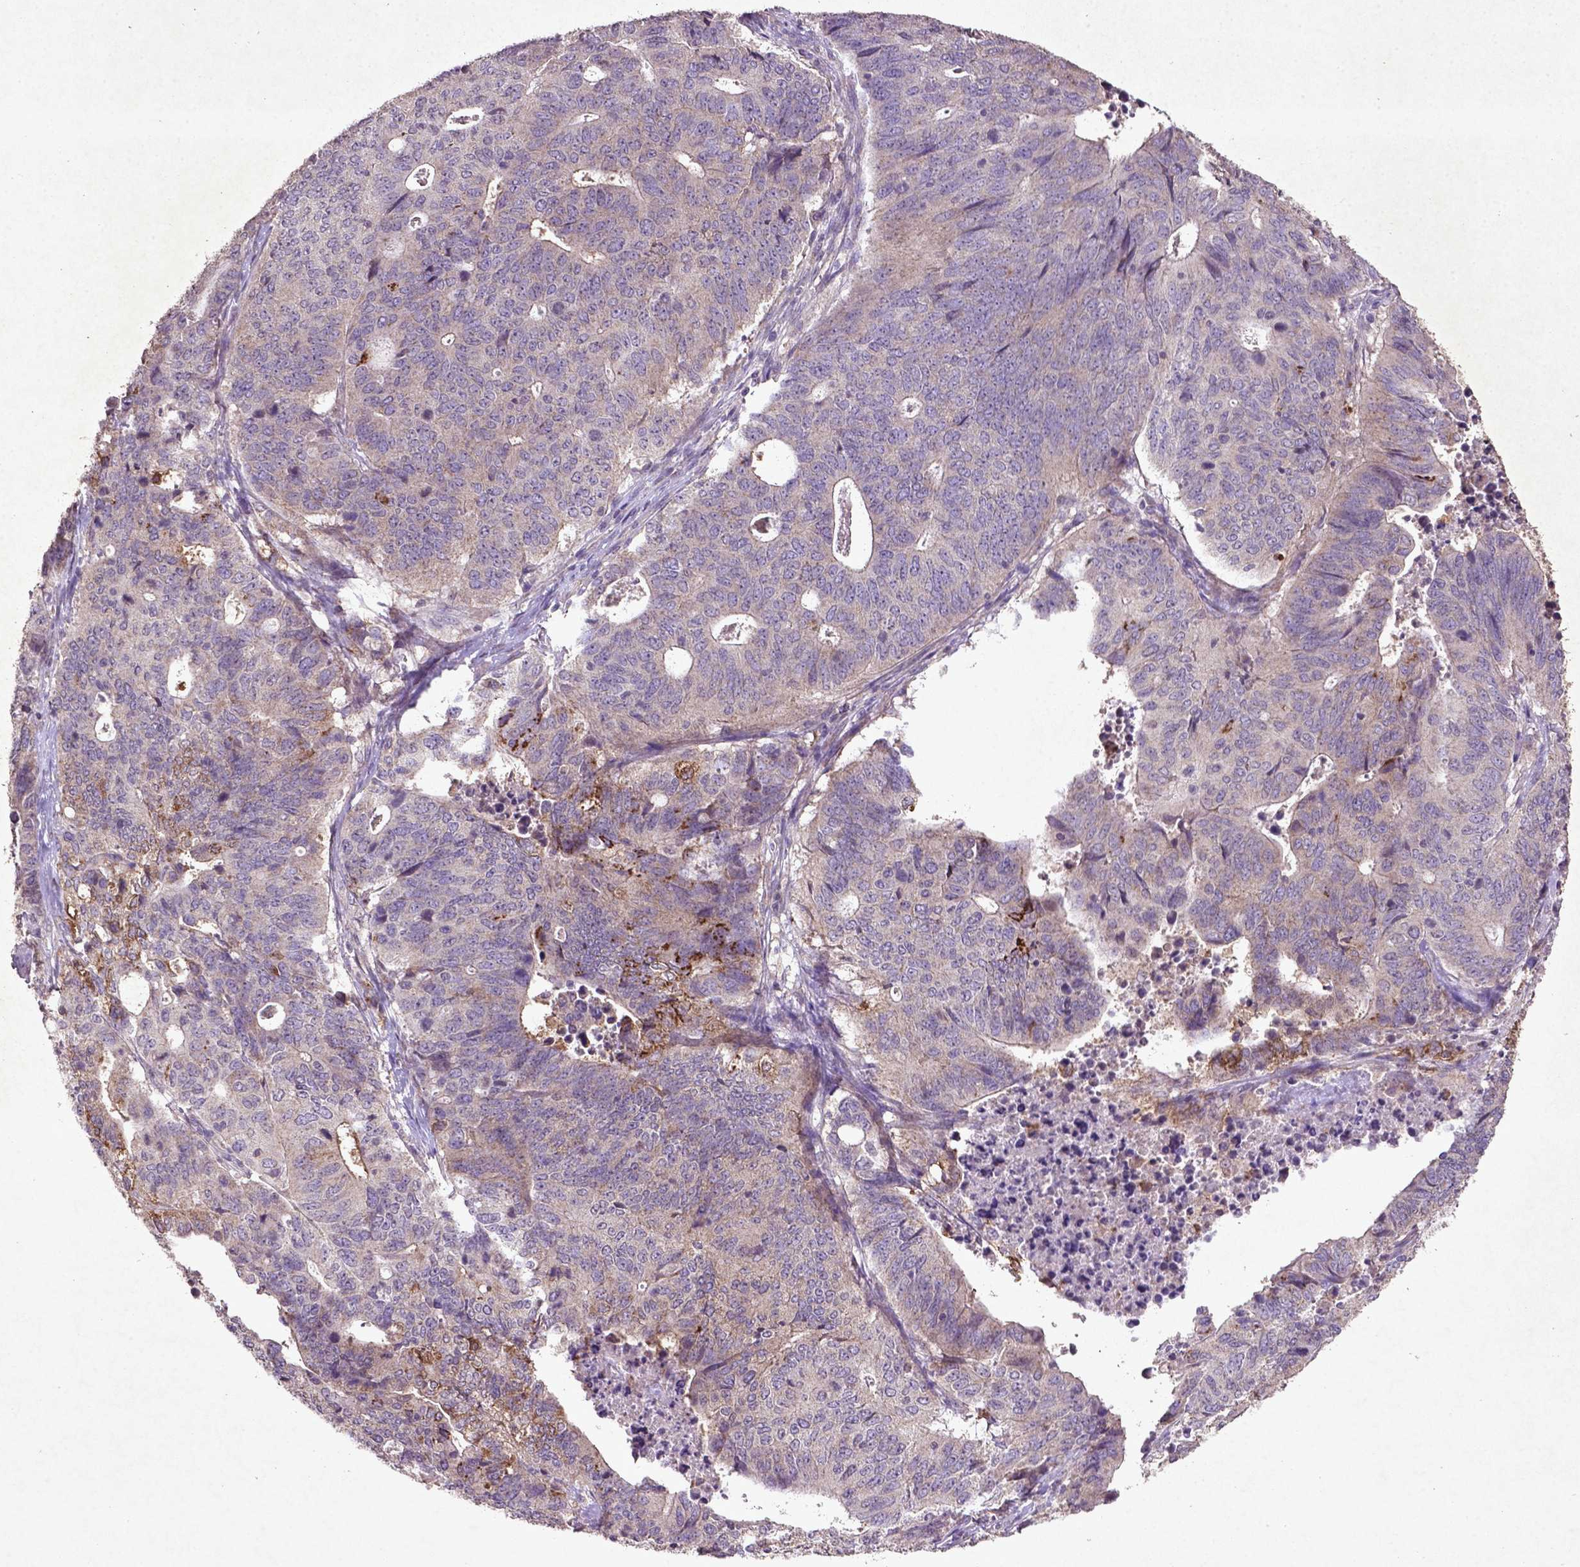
{"staining": {"intensity": "strong", "quantity": "<25%", "location": "cytoplasmic/membranous"}, "tissue": "stomach cancer", "cell_type": "Tumor cells", "image_type": "cancer", "snomed": [{"axis": "morphology", "description": "Adenocarcinoma, NOS"}, {"axis": "topography", "description": "Stomach, upper"}], "caption": "This is a micrograph of immunohistochemistry (IHC) staining of stomach cancer, which shows strong positivity in the cytoplasmic/membranous of tumor cells.", "gene": "MTOR", "patient": {"sex": "female", "age": 67}}